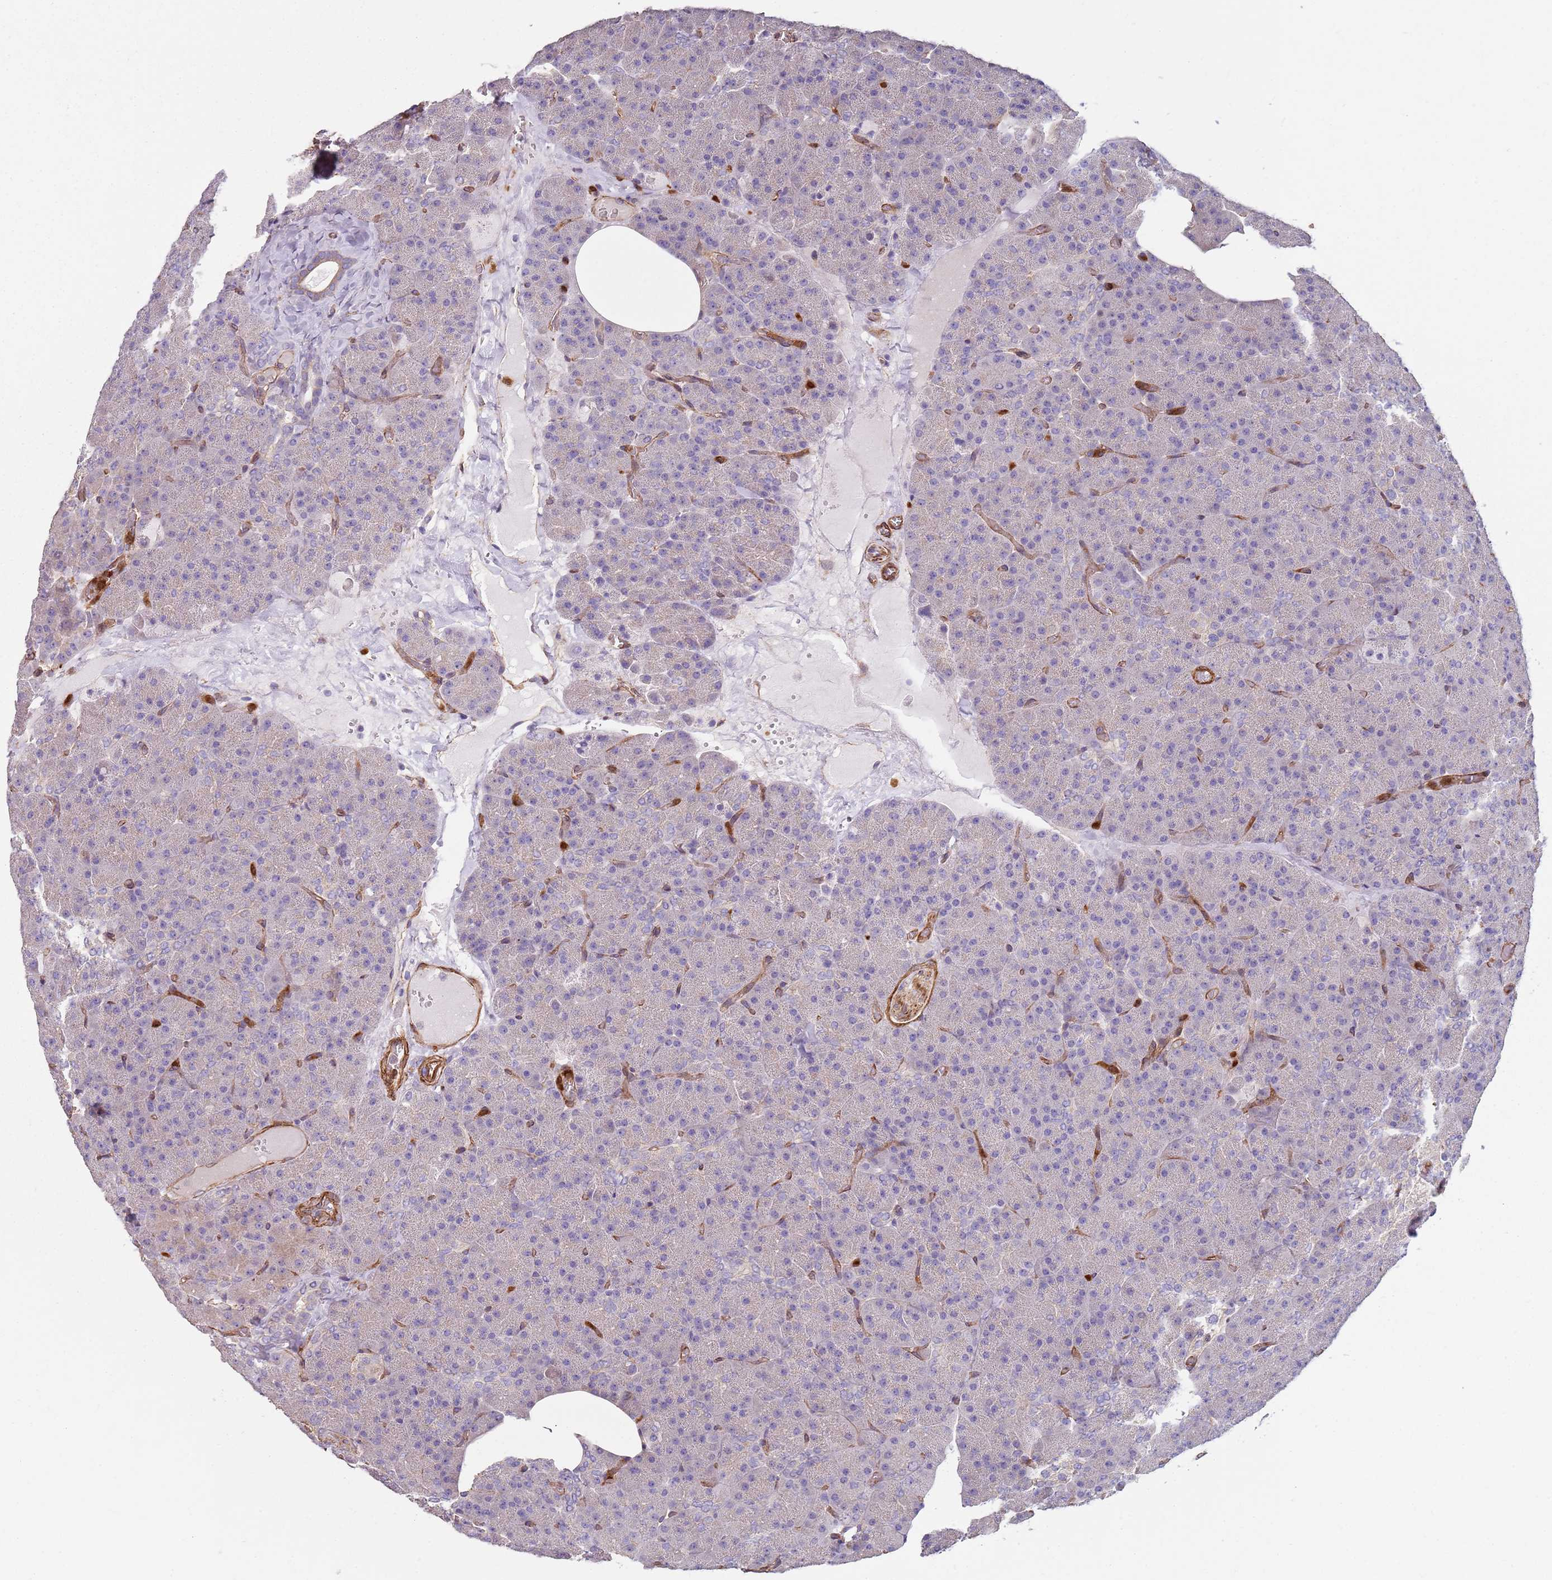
{"staining": {"intensity": "weak", "quantity": "<25%", "location": "cytoplasmic/membranous"}, "tissue": "pancreas", "cell_type": "Exocrine glandular cells", "image_type": "normal", "snomed": [{"axis": "morphology", "description": "Normal tissue, NOS"}, {"axis": "morphology", "description": "Carcinoid, malignant, NOS"}, {"axis": "topography", "description": "Pancreas"}], "caption": "Human pancreas stained for a protein using IHC demonstrates no expression in exocrine glandular cells.", "gene": "PHLPP2", "patient": {"sex": "female", "age": 35}}